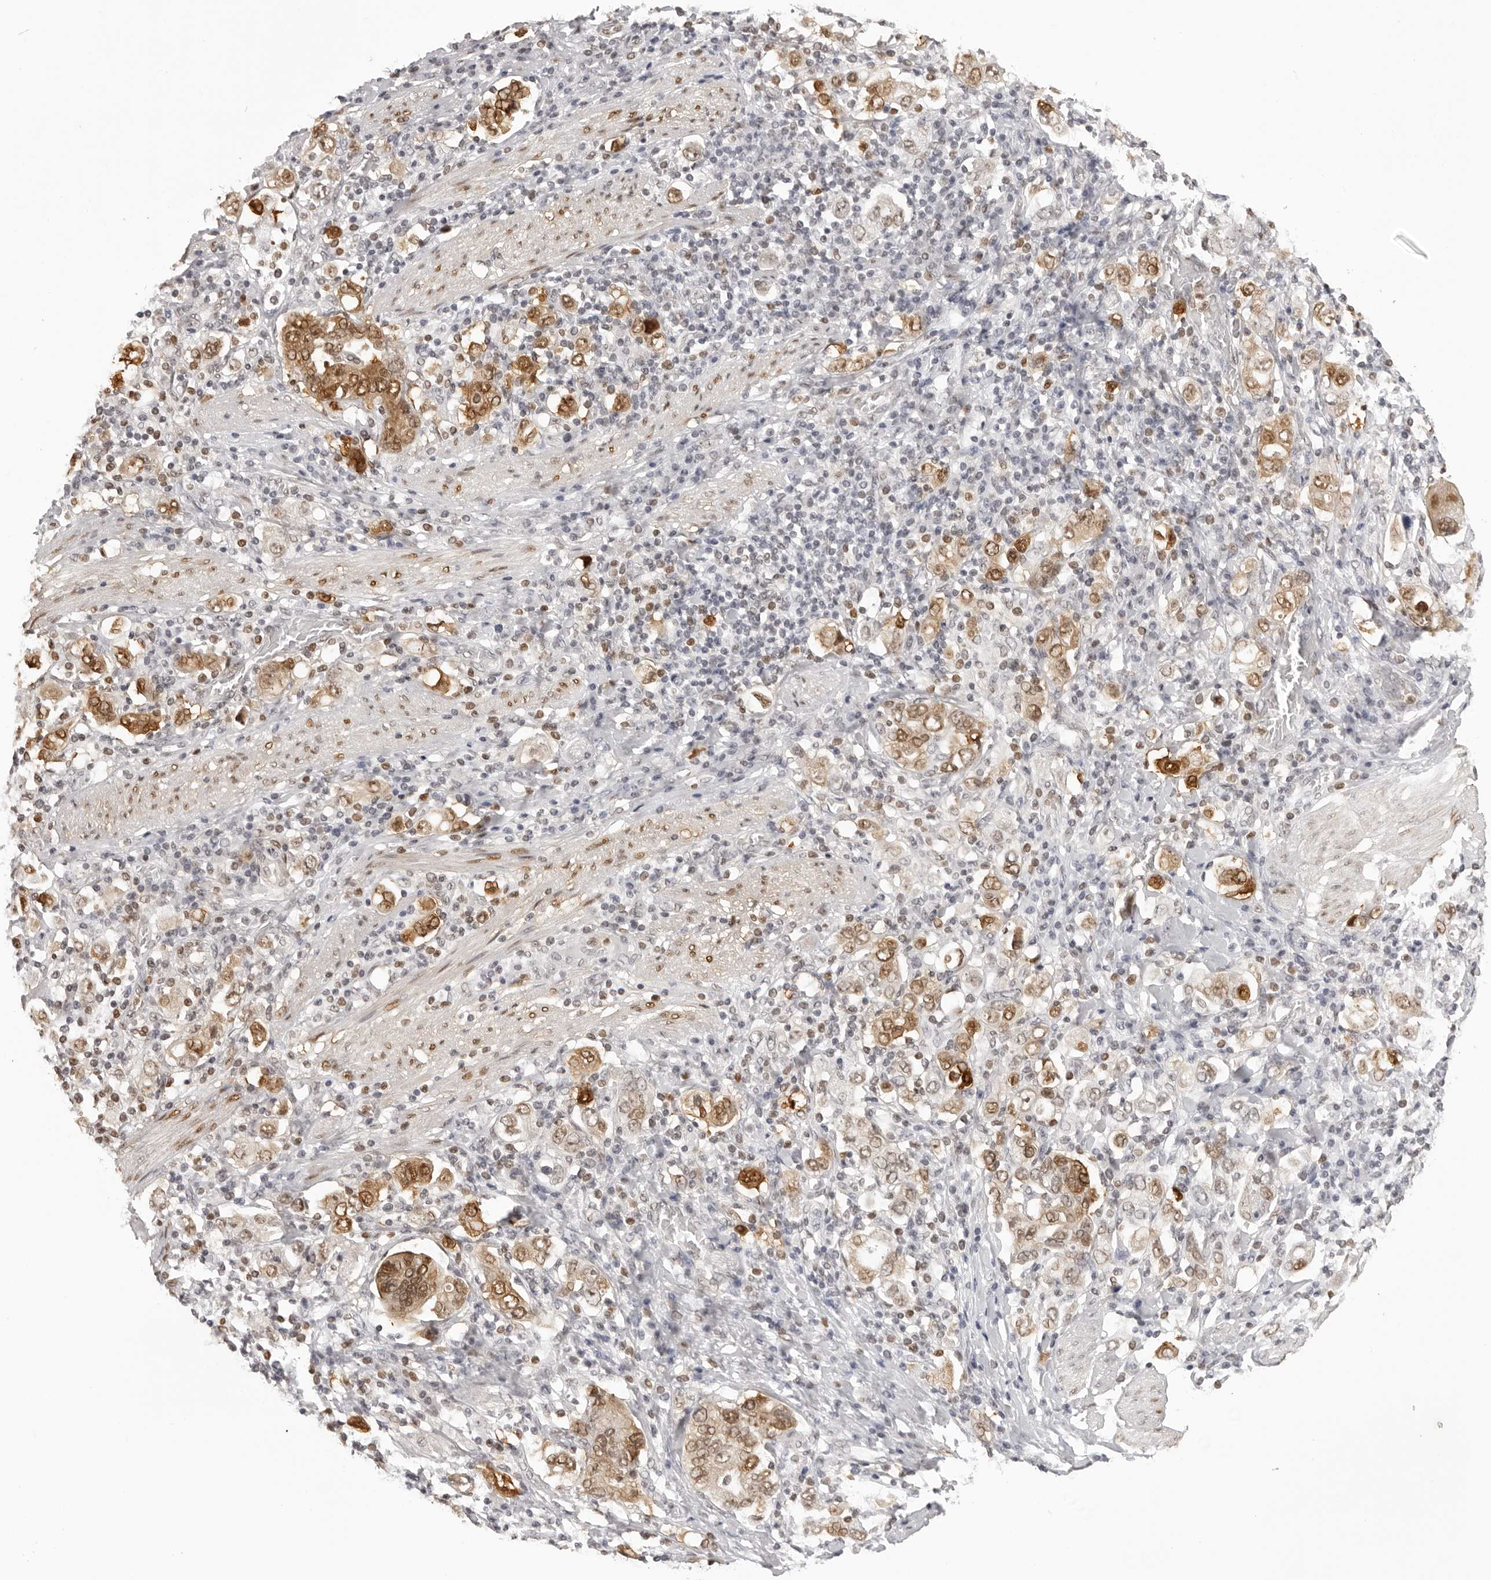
{"staining": {"intensity": "moderate", "quantity": ">75%", "location": "cytoplasmic/membranous,nuclear"}, "tissue": "stomach cancer", "cell_type": "Tumor cells", "image_type": "cancer", "snomed": [{"axis": "morphology", "description": "Adenocarcinoma, NOS"}, {"axis": "topography", "description": "Stomach, upper"}], "caption": "Human stomach cancer stained with a protein marker demonstrates moderate staining in tumor cells.", "gene": "HSPA4", "patient": {"sex": "male", "age": 62}}